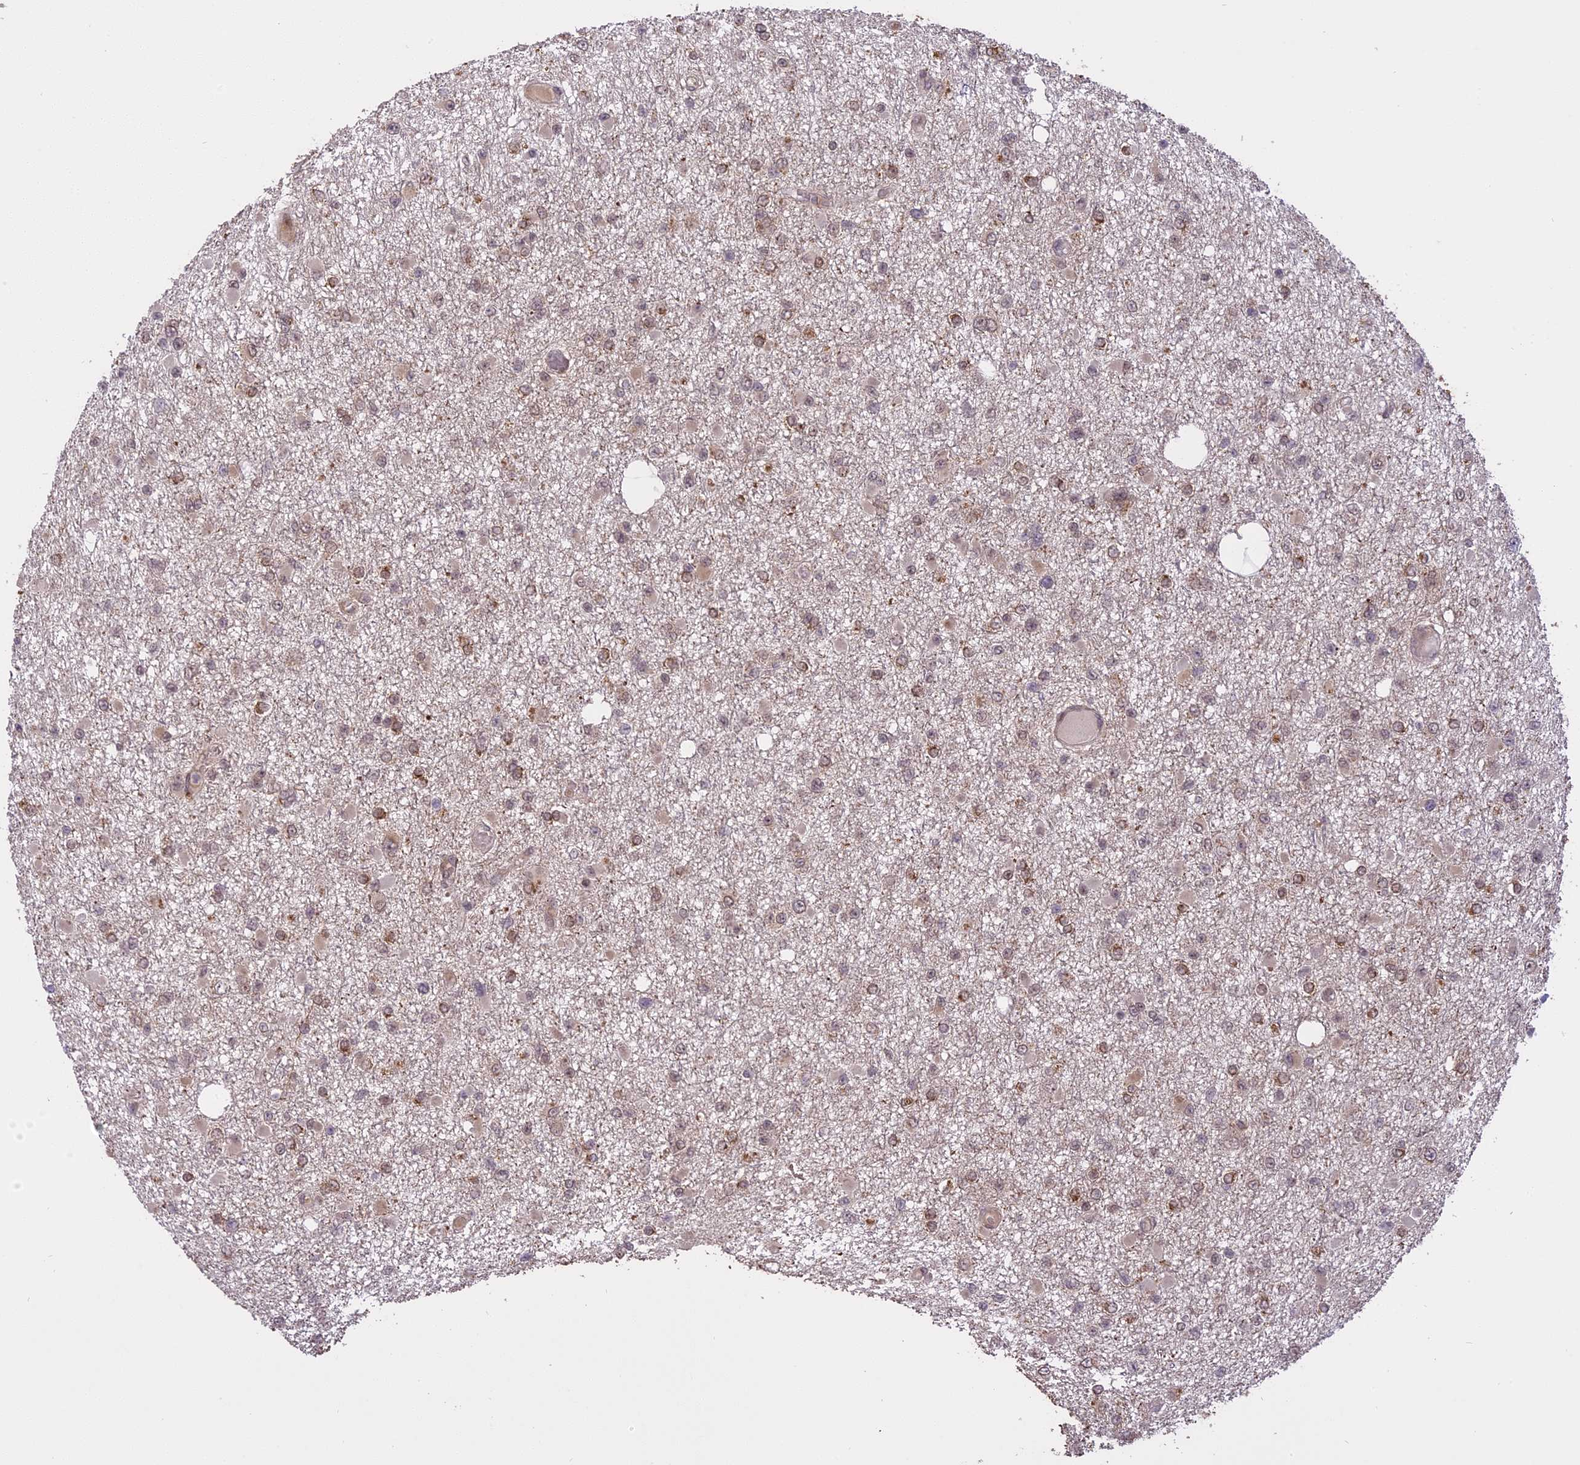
{"staining": {"intensity": "negative", "quantity": "none", "location": "none"}, "tissue": "glioma", "cell_type": "Tumor cells", "image_type": "cancer", "snomed": [{"axis": "morphology", "description": "Glioma, malignant, Low grade"}, {"axis": "topography", "description": "Brain"}], "caption": "Photomicrograph shows no protein expression in tumor cells of glioma tissue. (DAB immunohistochemistry with hematoxylin counter stain).", "gene": "PRELID2", "patient": {"sex": "female", "age": 22}}